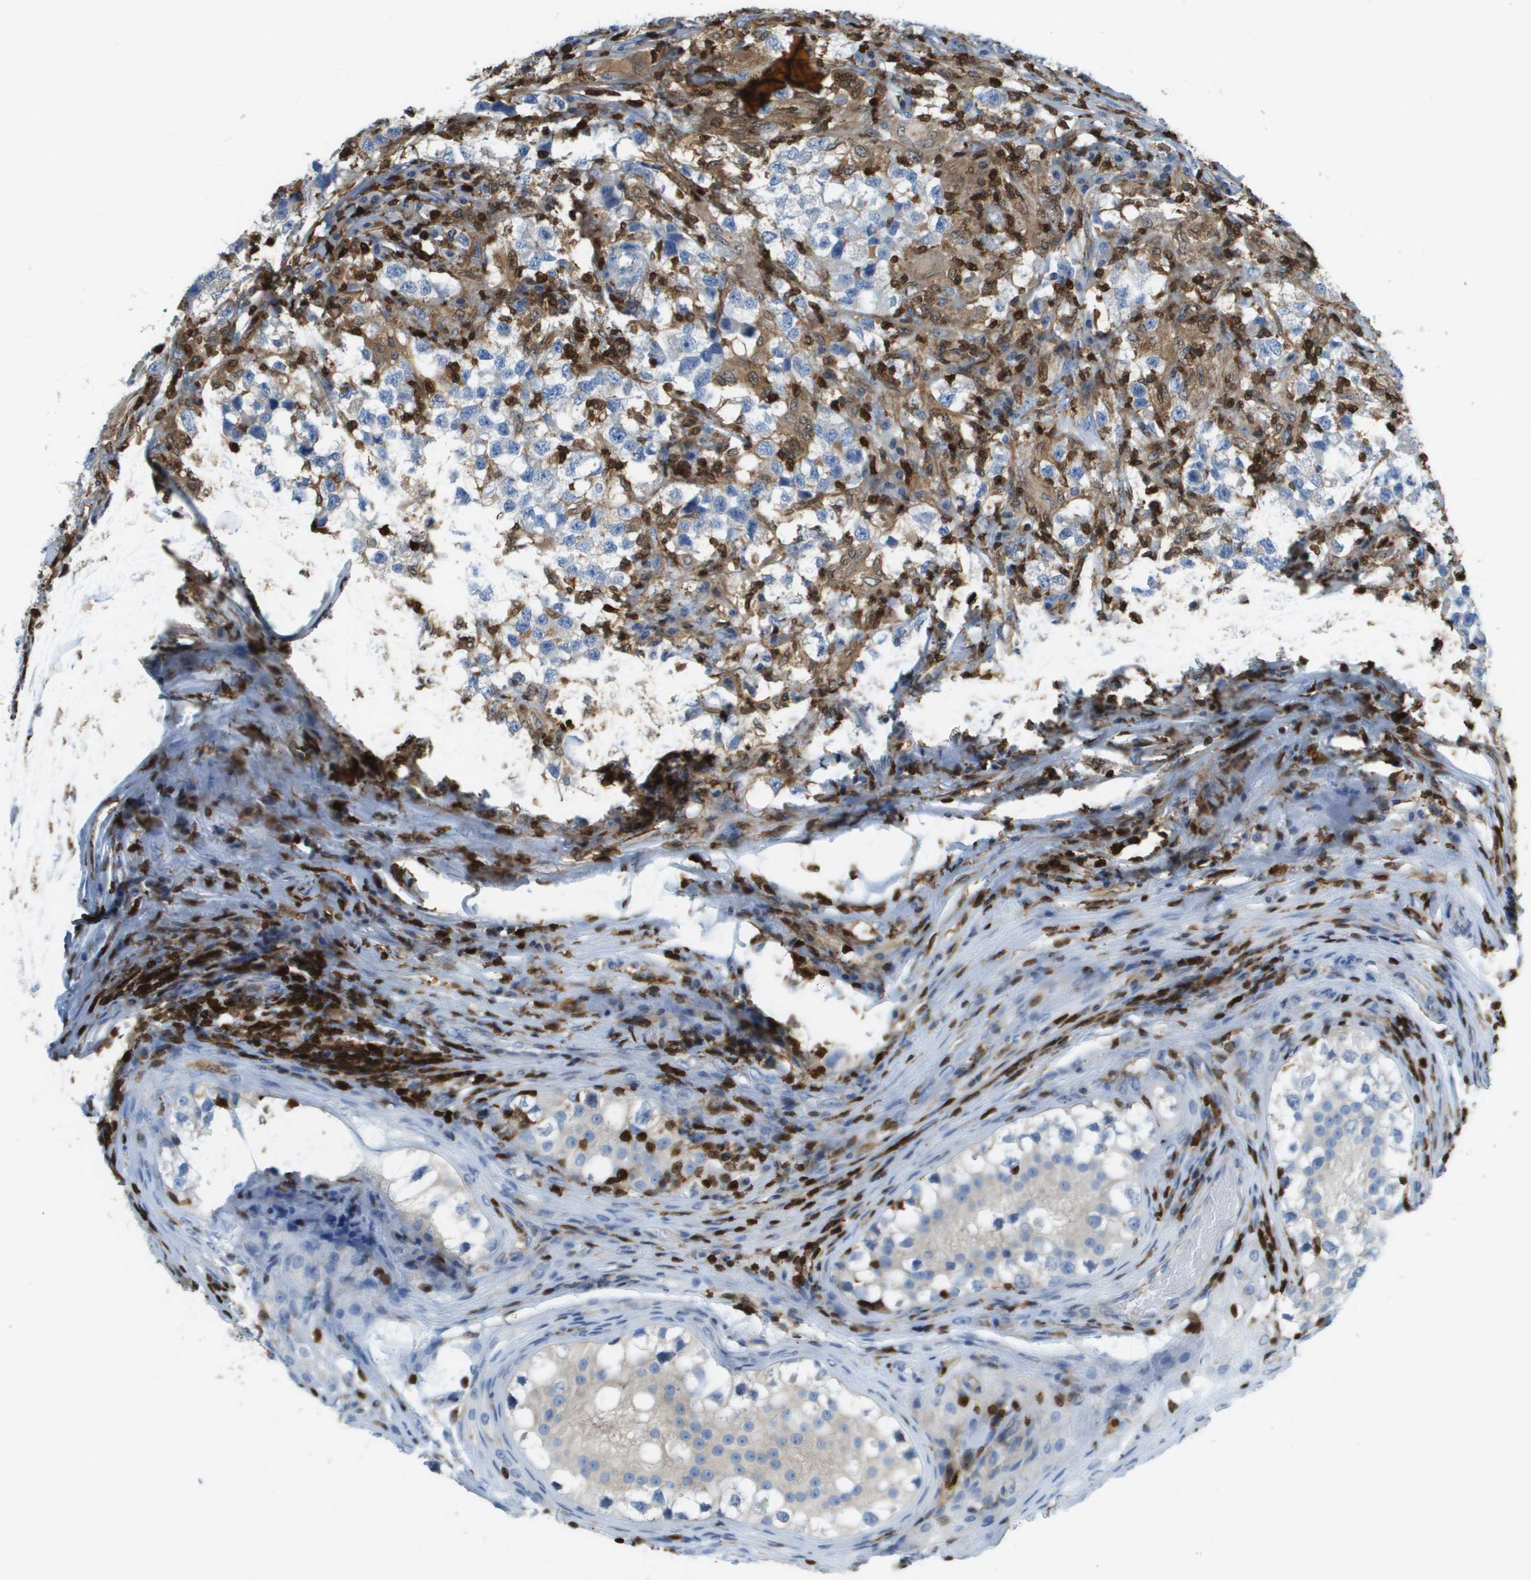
{"staining": {"intensity": "negative", "quantity": "none", "location": "none"}, "tissue": "testis cancer", "cell_type": "Tumor cells", "image_type": "cancer", "snomed": [{"axis": "morphology", "description": "Carcinoma, Embryonal, NOS"}, {"axis": "topography", "description": "Testis"}], "caption": "Micrograph shows no protein staining in tumor cells of testis cancer tissue.", "gene": "DOCK5", "patient": {"sex": "male", "age": 21}}